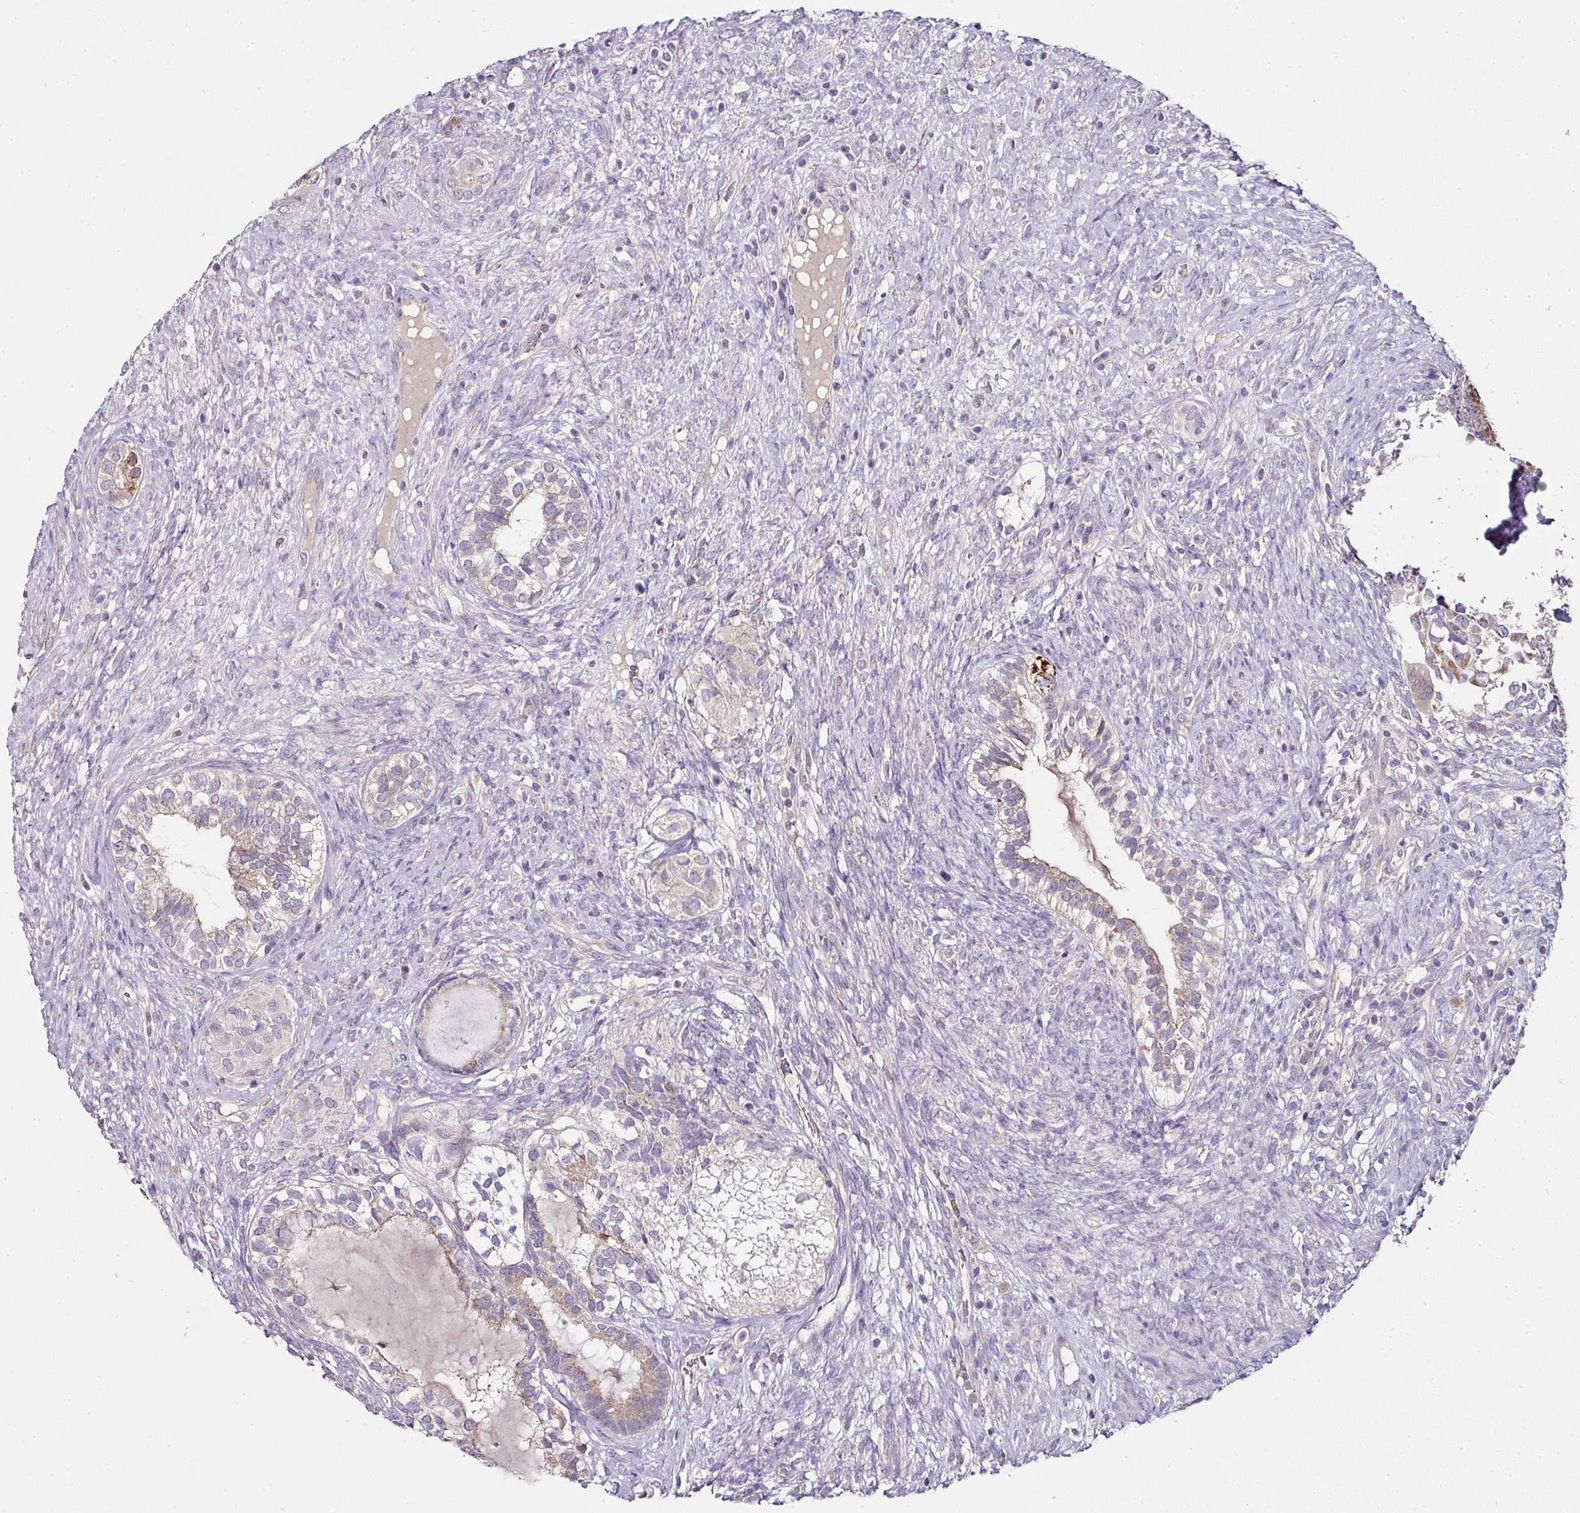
{"staining": {"intensity": "weak", "quantity": "<25%", "location": "cytoplasmic/membranous"}, "tissue": "testis cancer", "cell_type": "Tumor cells", "image_type": "cancer", "snomed": [{"axis": "morphology", "description": "Seminoma, NOS"}, {"axis": "morphology", "description": "Carcinoma, Embryonal, NOS"}, {"axis": "topography", "description": "Testis"}], "caption": "IHC histopathology image of neoplastic tissue: human testis embryonal carcinoma stained with DAB (3,3'-diaminobenzidine) displays no significant protein positivity in tumor cells.", "gene": "SKIC2", "patient": {"sex": "male", "age": 41}}